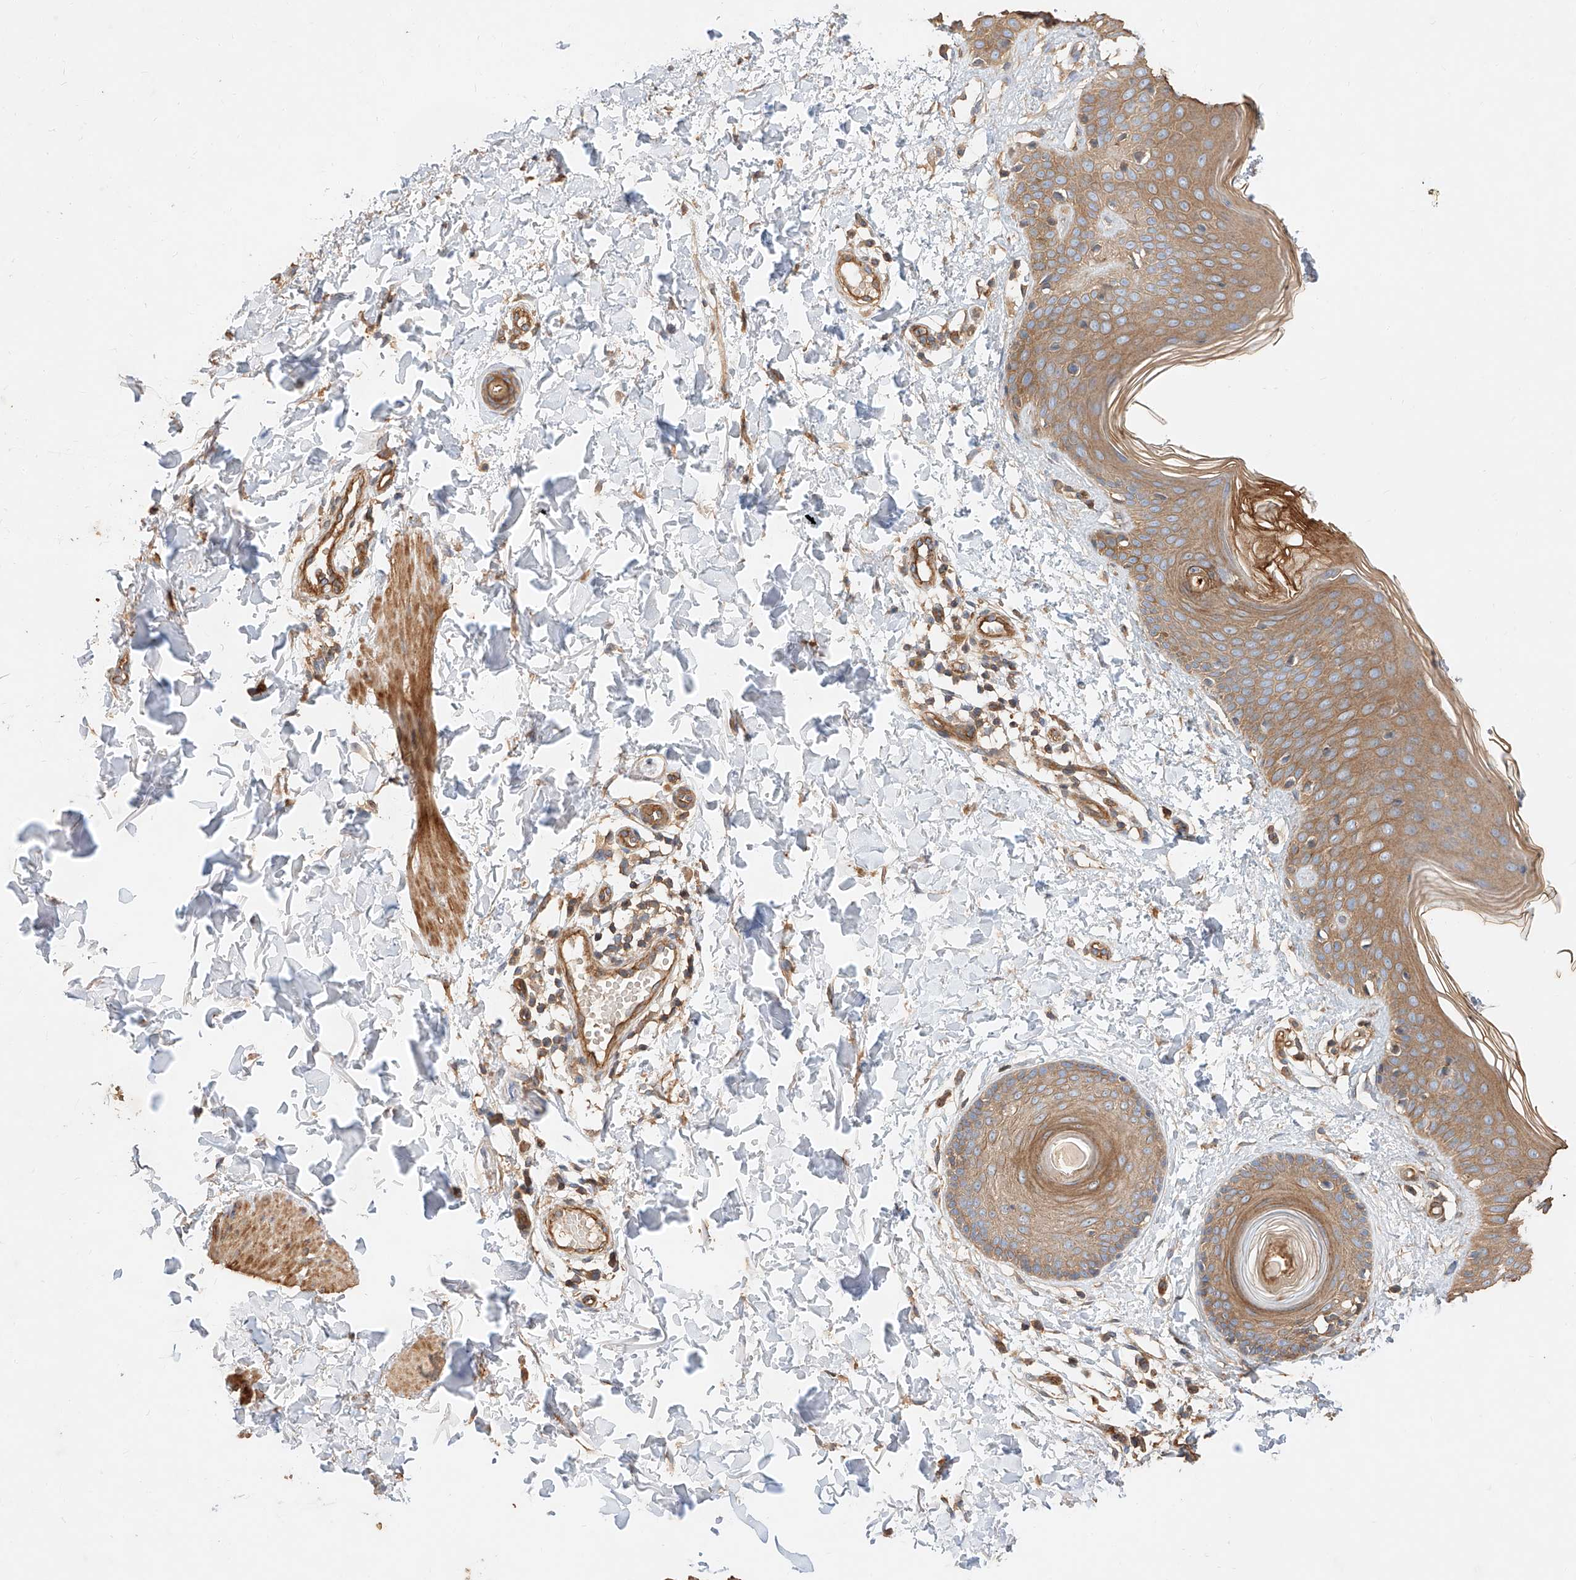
{"staining": {"intensity": "weak", "quantity": ">75%", "location": "cytoplasmic/membranous"}, "tissue": "skin", "cell_type": "Fibroblasts", "image_type": "normal", "snomed": [{"axis": "morphology", "description": "Normal tissue, NOS"}, {"axis": "topography", "description": "Skin"}], "caption": "DAB immunohistochemical staining of normal human skin demonstrates weak cytoplasmic/membranous protein expression in approximately >75% of fibroblasts.", "gene": "GHDC", "patient": {"sex": "male", "age": 37}}